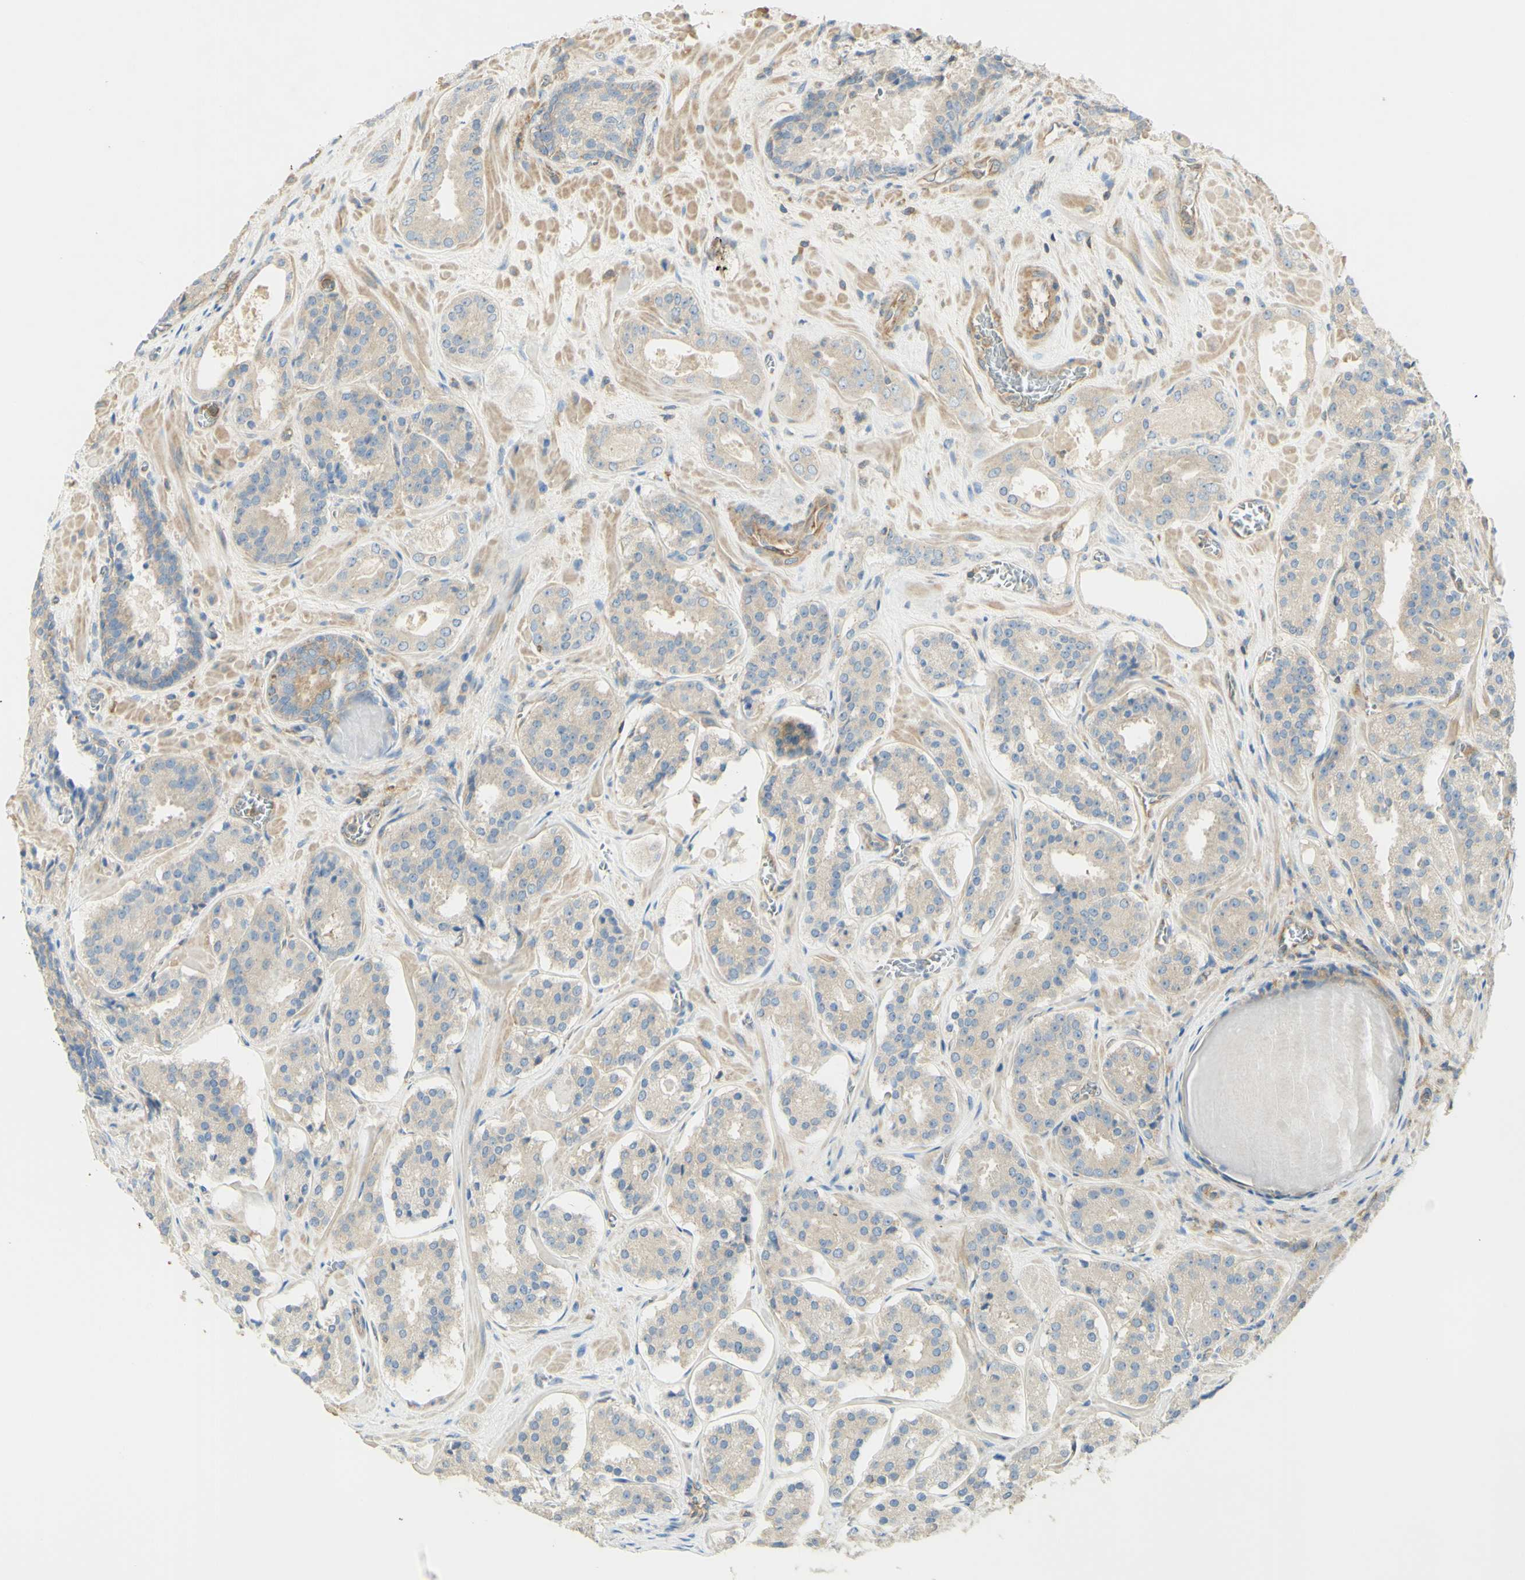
{"staining": {"intensity": "weak", "quantity": ">75%", "location": "cytoplasmic/membranous"}, "tissue": "prostate cancer", "cell_type": "Tumor cells", "image_type": "cancer", "snomed": [{"axis": "morphology", "description": "Adenocarcinoma, High grade"}, {"axis": "topography", "description": "Prostate"}], "caption": "Immunohistochemical staining of prostate high-grade adenocarcinoma shows low levels of weak cytoplasmic/membranous expression in approximately >75% of tumor cells. Immunohistochemistry stains the protein of interest in brown and the nuclei are stained blue.", "gene": "IKBKG", "patient": {"sex": "male", "age": 60}}